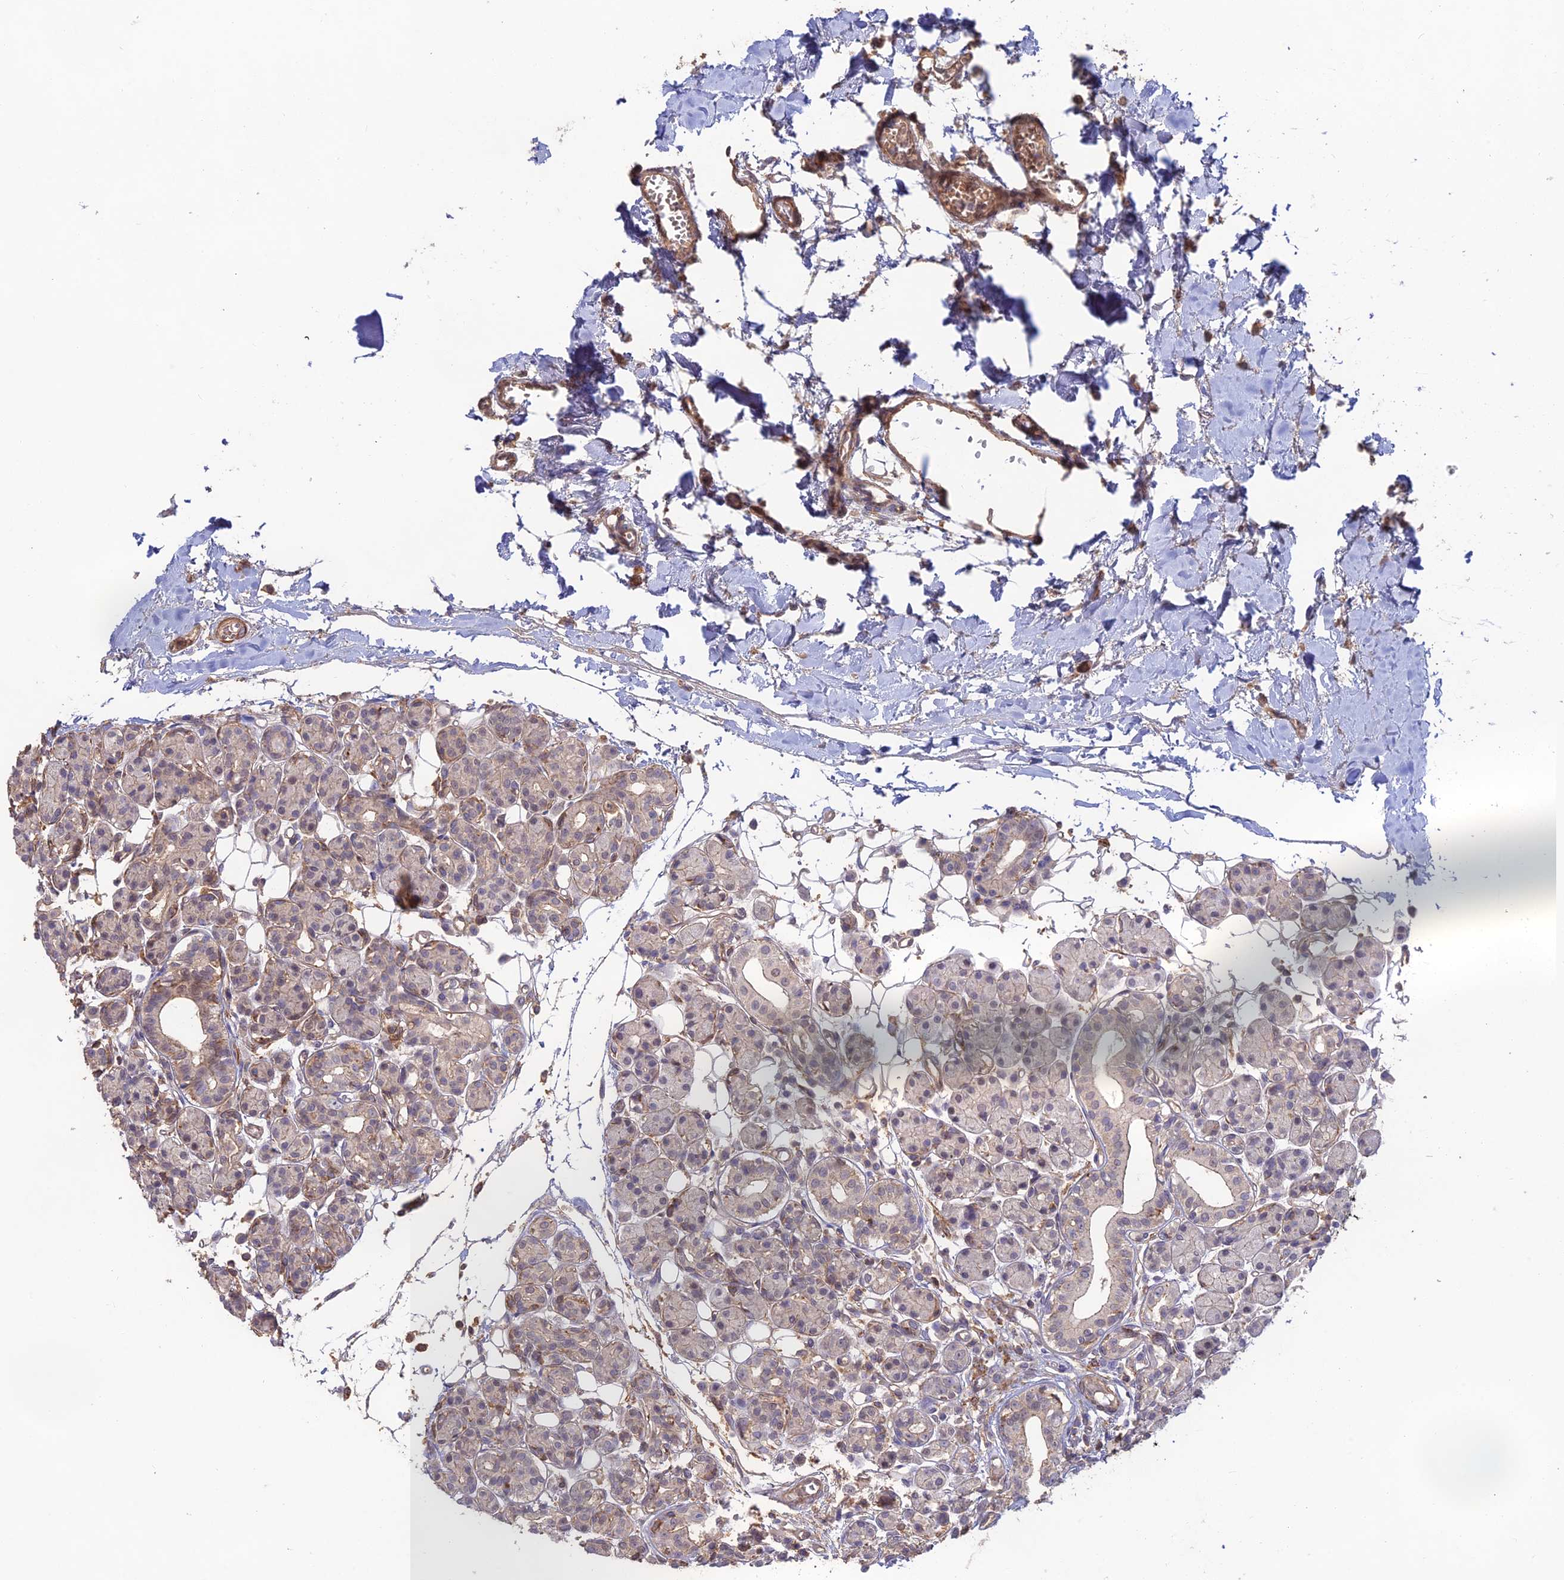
{"staining": {"intensity": "weak", "quantity": "25%-75%", "location": "cytoplasmic/membranous,nuclear"}, "tissue": "head and neck cancer", "cell_type": "Tumor cells", "image_type": "cancer", "snomed": [{"axis": "morphology", "description": "Adenocarcinoma, NOS"}, {"axis": "morphology", "description": "Adenocarcinoma, metastatic, NOS"}, {"axis": "topography", "description": "Head-Neck"}], "caption": "A brown stain highlights weak cytoplasmic/membranous and nuclear expression of a protein in head and neck metastatic adenocarcinoma tumor cells. (brown staining indicates protein expression, while blue staining denotes nuclei).", "gene": "CLCF1", "patient": {"sex": "male", "age": 75}}